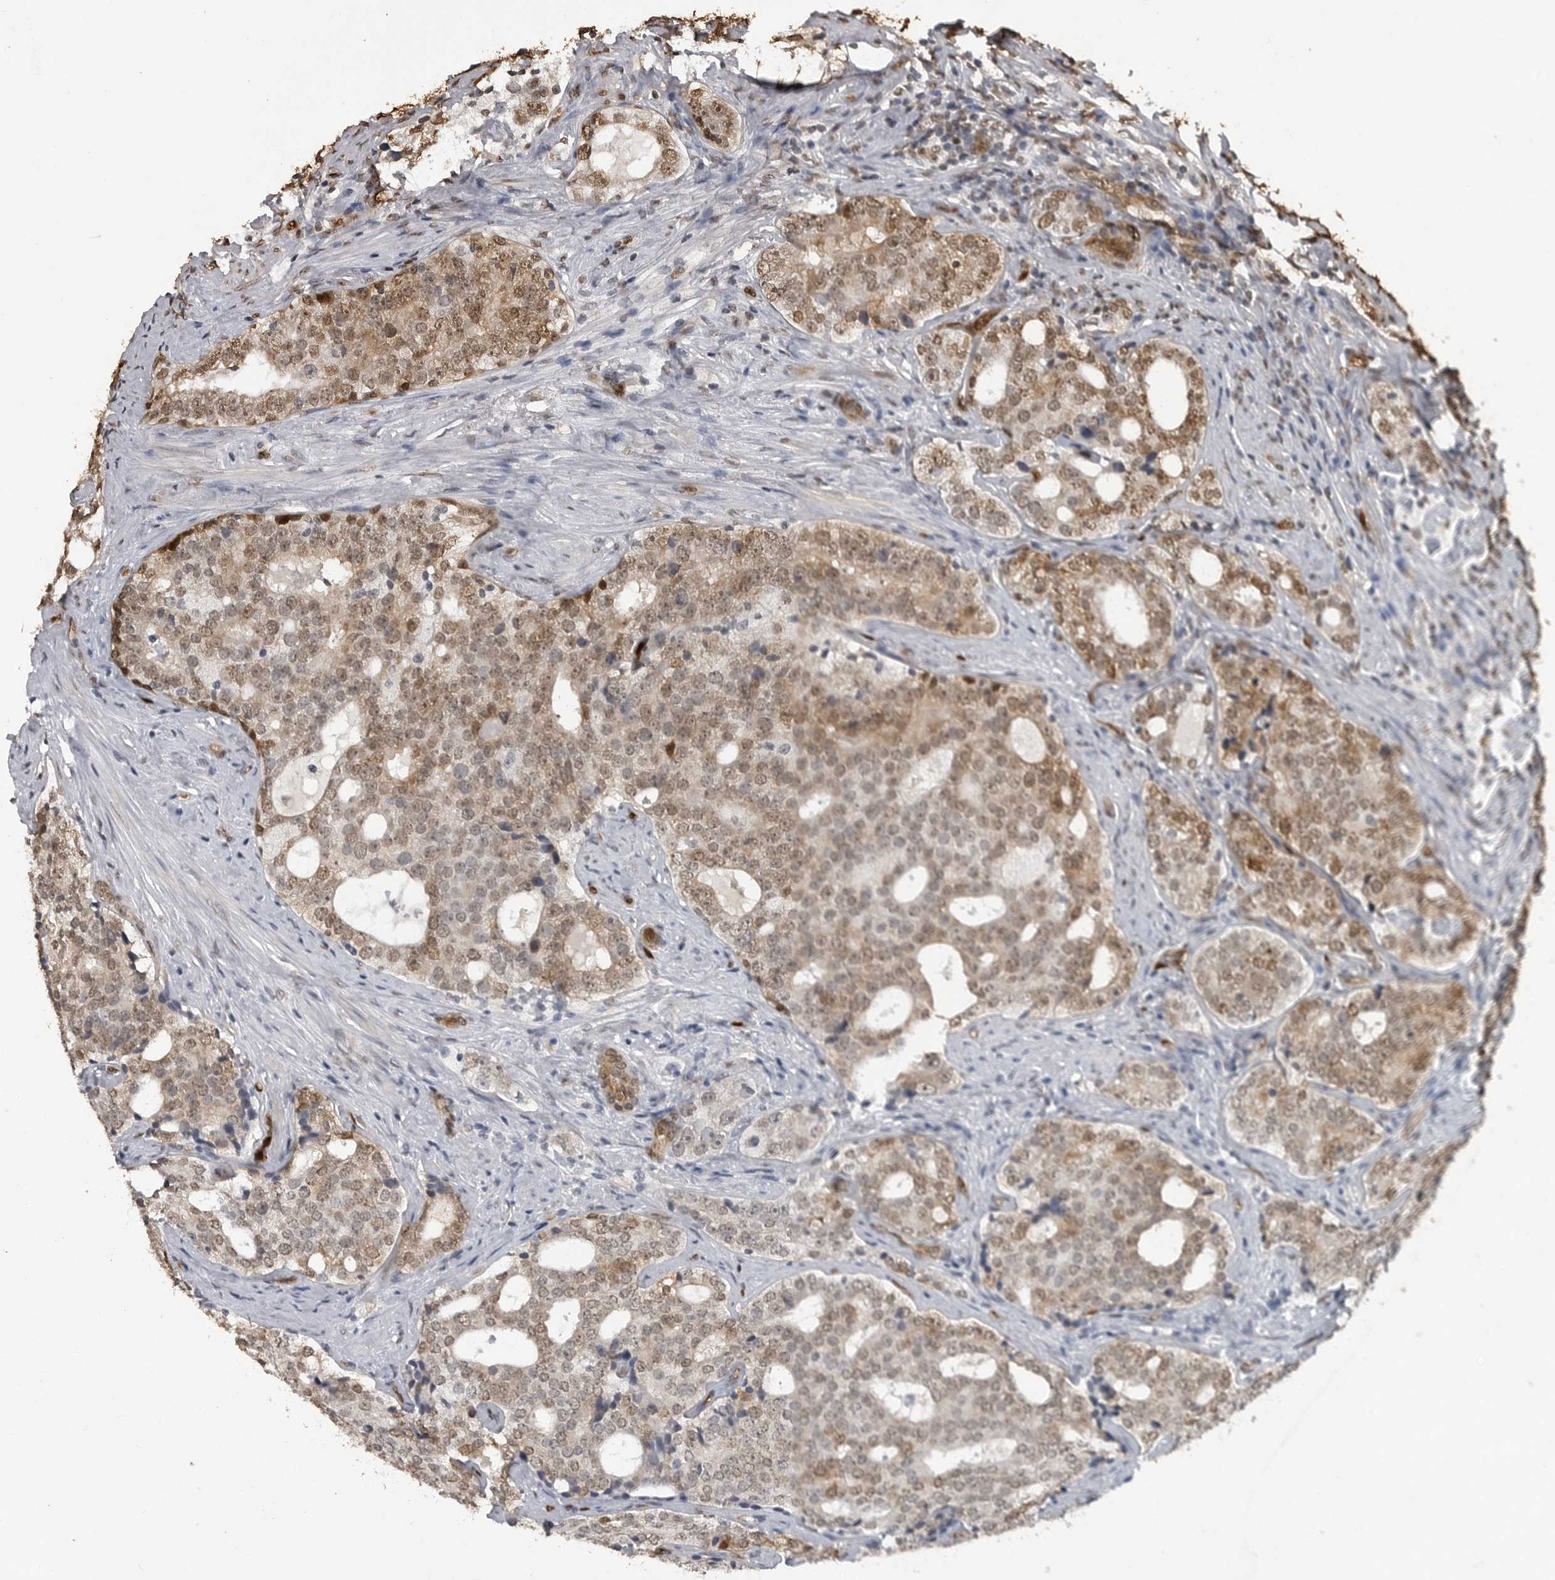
{"staining": {"intensity": "moderate", "quantity": ">75%", "location": "cytoplasmic/membranous,nuclear"}, "tissue": "prostate cancer", "cell_type": "Tumor cells", "image_type": "cancer", "snomed": [{"axis": "morphology", "description": "Adenocarcinoma, High grade"}, {"axis": "topography", "description": "Prostate"}], "caption": "An immunohistochemistry (IHC) photomicrograph of tumor tissue is shown. Protein staining in brown labels moderate cytoplasmic/membranous and nuclear positivity in high-grade adenocarcinoma (prostate) within tumor cells.", "gene": "SMAD2", "patient": {"sex": "male", "age": 56}}